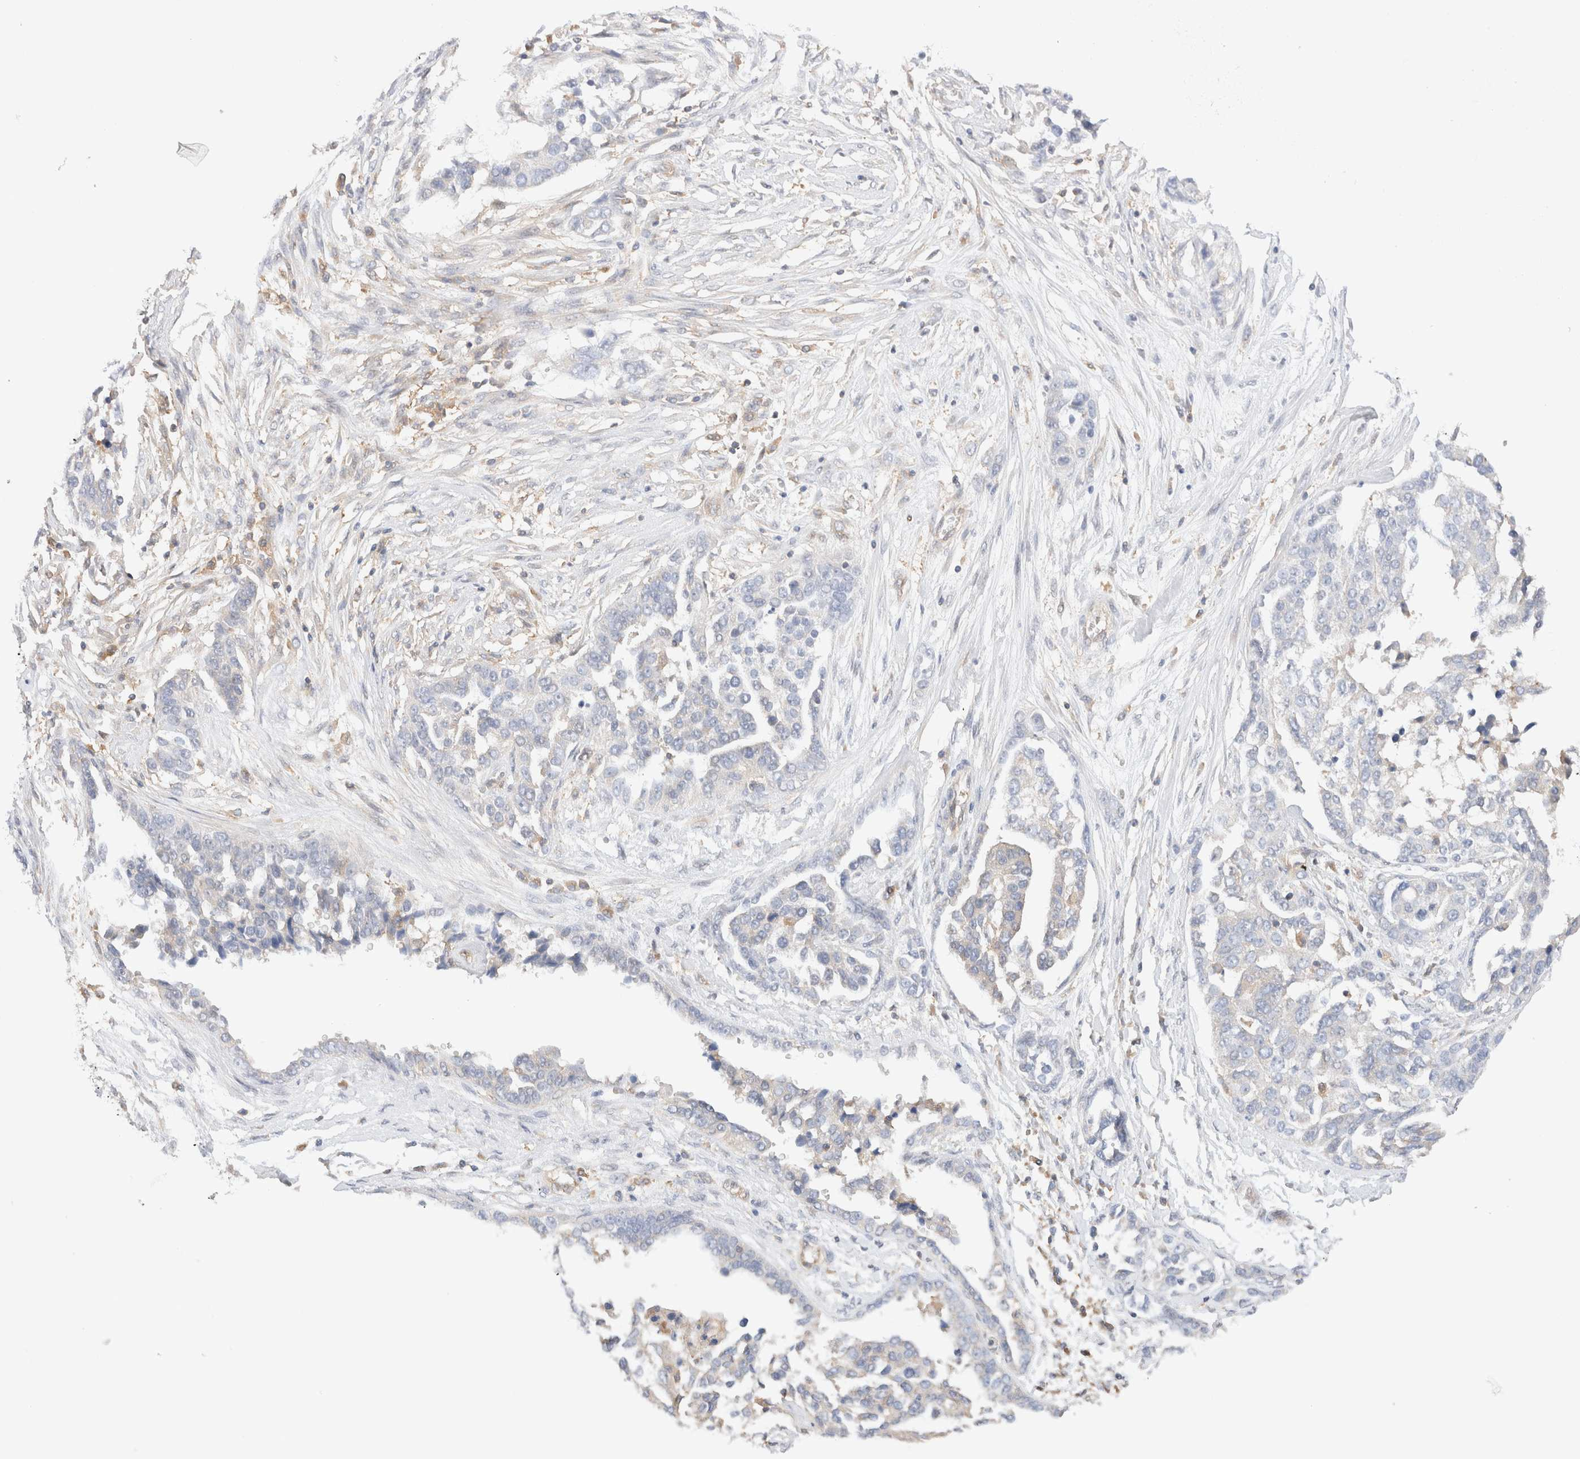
{"staining": {"intensity": "negative", "quantity": "none", "location": "none"}, "tissue": "ovarian cancer", "cell_type": "Tumor cells", "image_type": "cancer", "snomed": [{"axis": "morphology", "description": "Cystadenocarcinoma, serous, NOS"}, {"axis": "topography", "description": "Ovary"}], "caption": "Histopathology image shows no significant protein positivity in tumor cells of ovarian serous cystadenocarcinoma. (Stains: DAB immunohistochemistry with hematoxylin counter stain, Microscopy: brightfield microscopy at high magnification).", "gene": "RABEP1", "patient": {"sex": "female", "age": 44}}